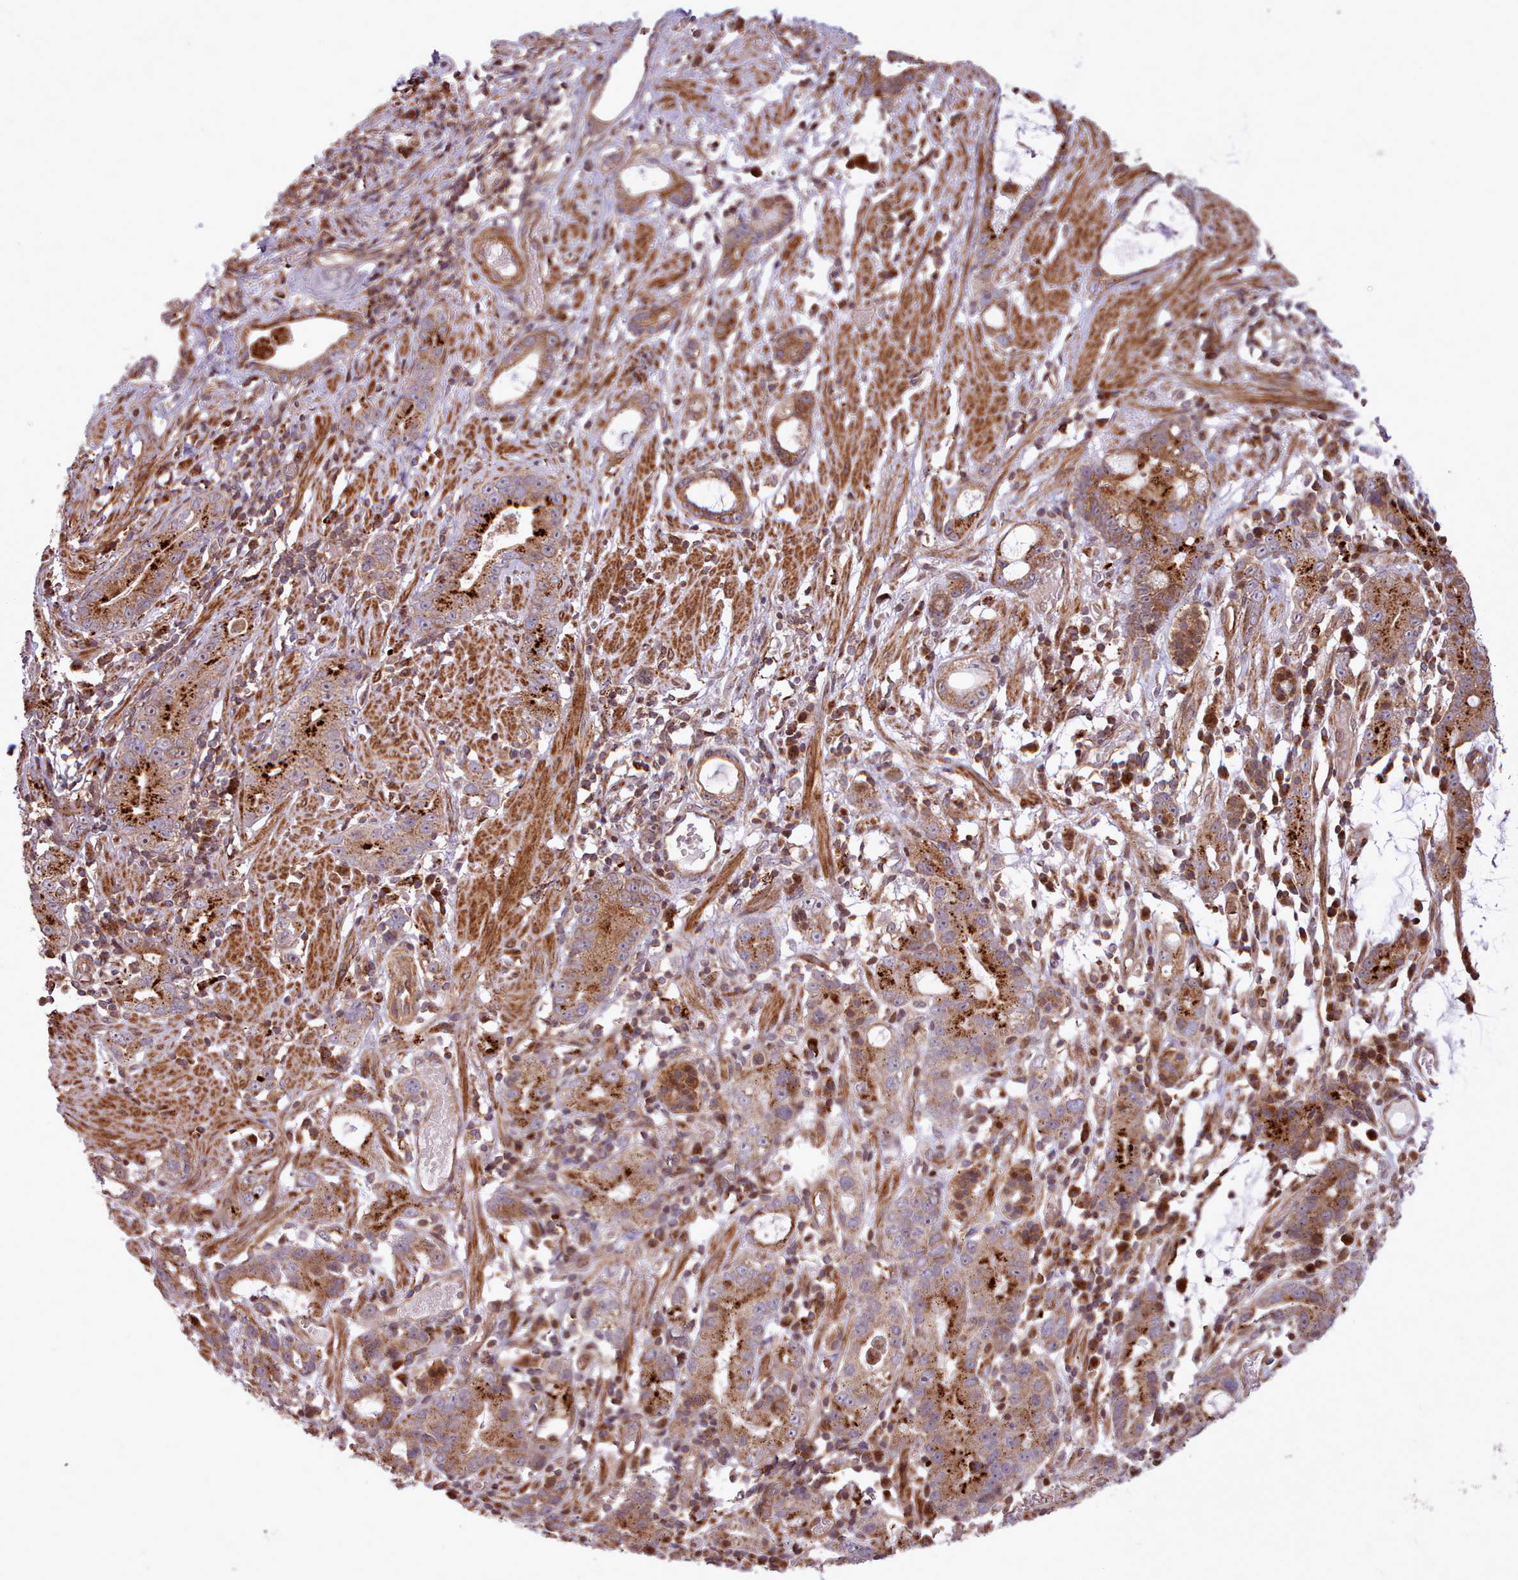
{"staining": {"intensity": "strong", "quantity": ">75%", "location": "cytoplasmic/membranous"}, "tissue": "stomach cancer", "cell_type": "Tumor cells", "image_type": "cancer", "snomed": [{"axis": "morphology", "description": "Adenocarcinoma, NOS"}, {"axis": "topography", "description": "Stomach"}], "caption": "Stomach adenocarcinoma was stained to show a protein in brown. There is high levels of strong cytoplasmic/membranous staining in about >75% of tumor cells.", "gene": "NLRP7", "patient": {"sex": "male", "age": 55}}